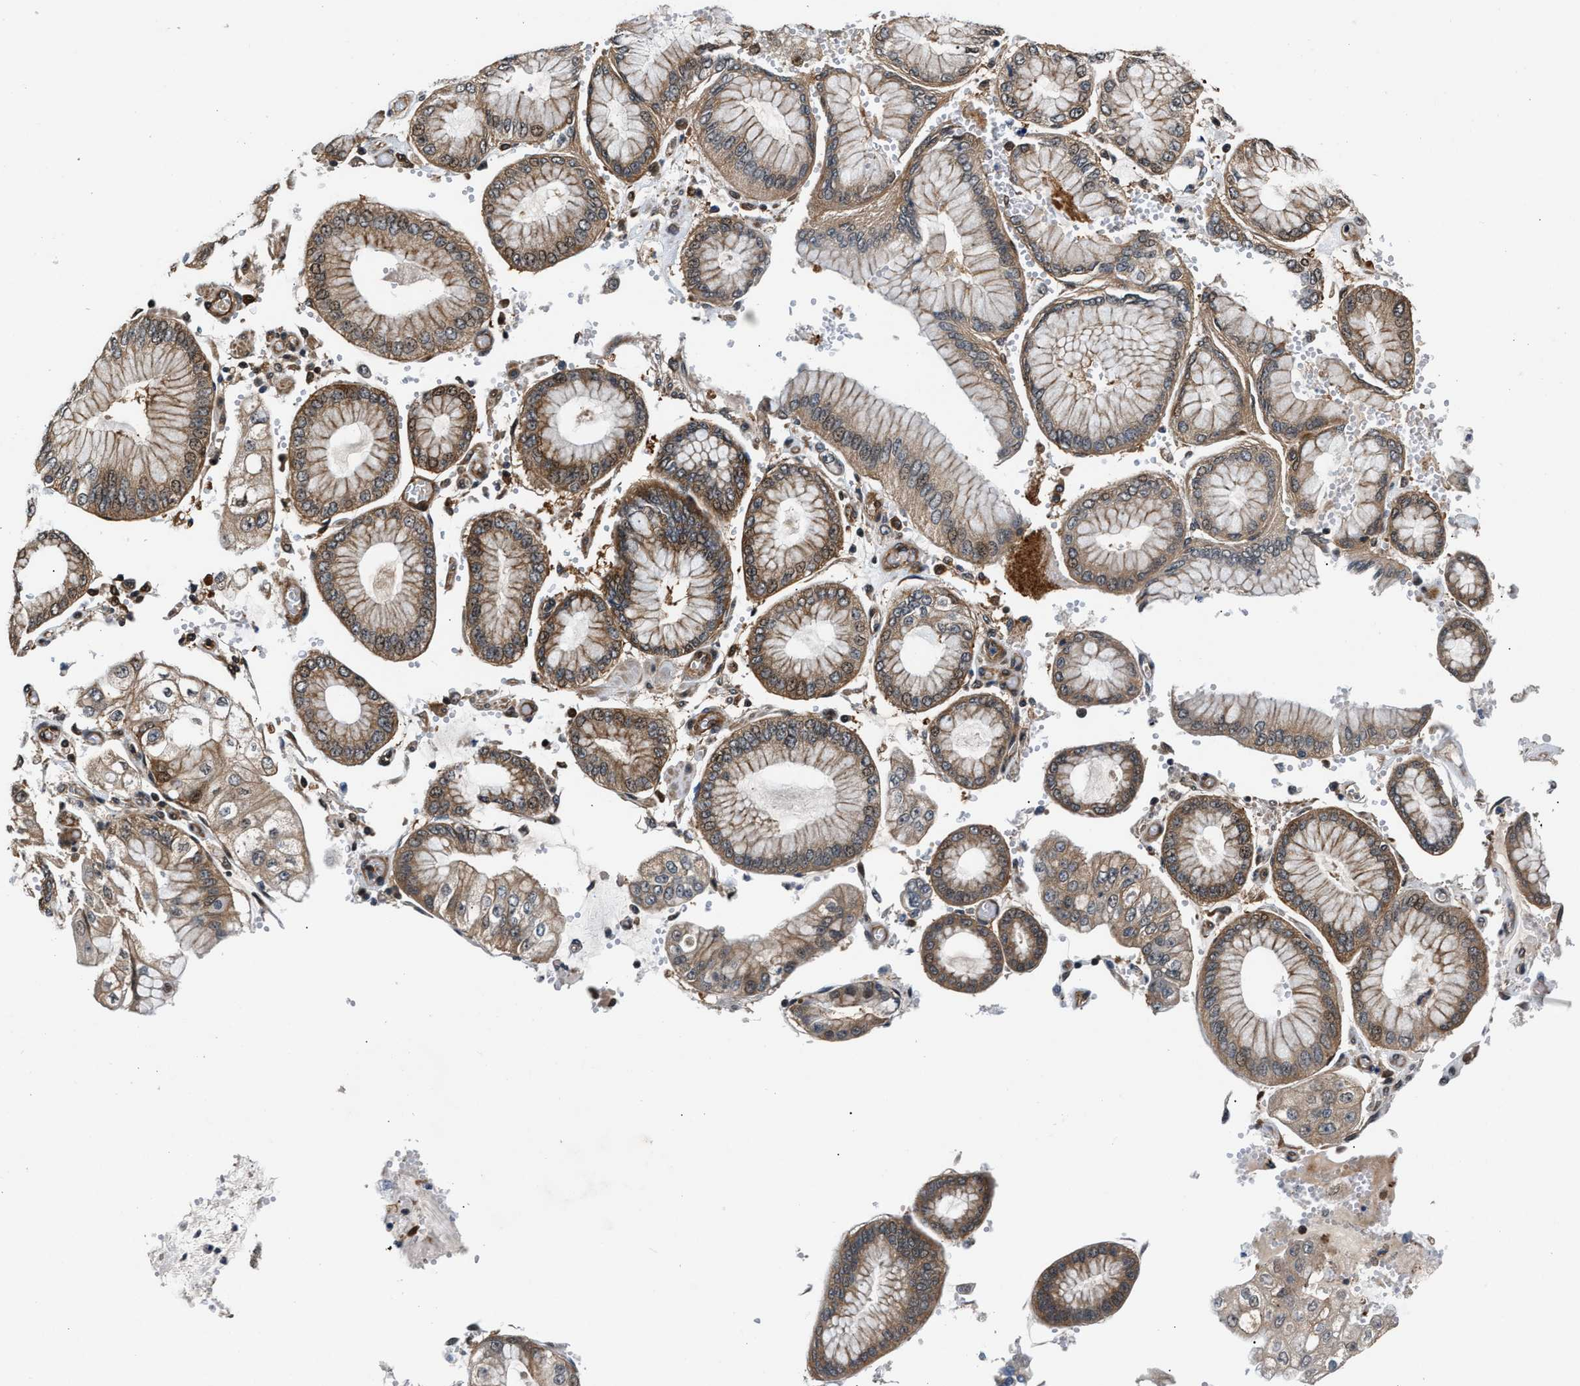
{"staining": {"intensity": "moderate", "quantity": ">75%", "location": "cytoplasmic/membranous"}, "tissue": "stomach cancer", "cell_type": "Tumor cells", "image_type": "cancer", "snomed": [{"axis": "morphology", "description": "Adenocarcinoma, NOS"}, {"axis": "topography", "description": "Stomach"}], "caption": "This is an image of IHC staining of stomach cancer, which shows moderate expression in the cytoplasmic/membranous of tumor cells.", "gene": "TUT7", "patient": {"sex": "male", "age": 76}}